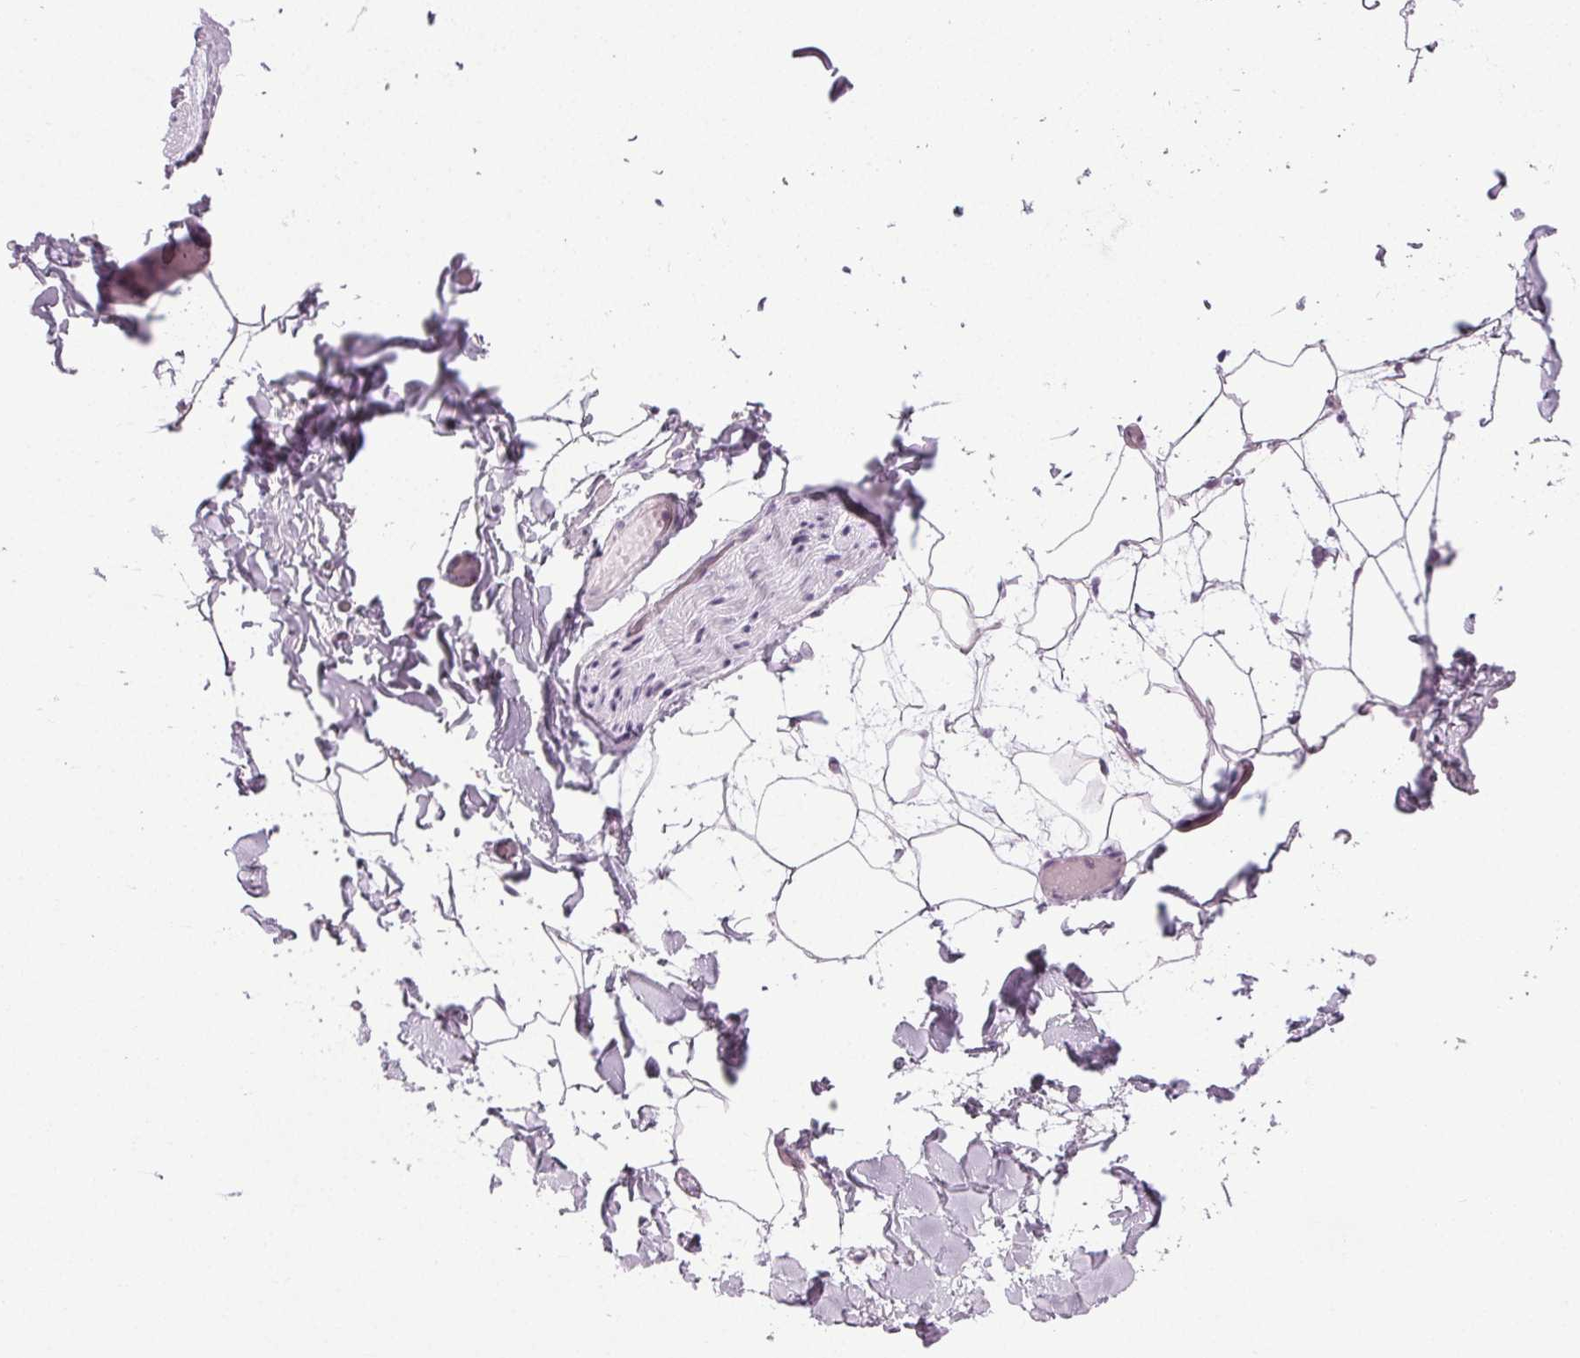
{"staining": {"intensity": "negative", "quantity": "none", "location": "none"}, "tissue": "adipose tissue", "cell_type": "Adipocytes", "image_type": "normal", "snomed": [{"axis": "morphology", "description": "Normal tissue, NOS"}, {"axis": "topography", "description": "Gallbladder"}, {"axis": "topography", "description": "Peripheral nerve tissue"}], "caption": "This is an immunohistochemistry photomicrograph of unremarkable human adipose tissue. There is no staining in adipocytes.", "gene": "IGF2BP1", "patient": {"sex": "female", "age": 45}}